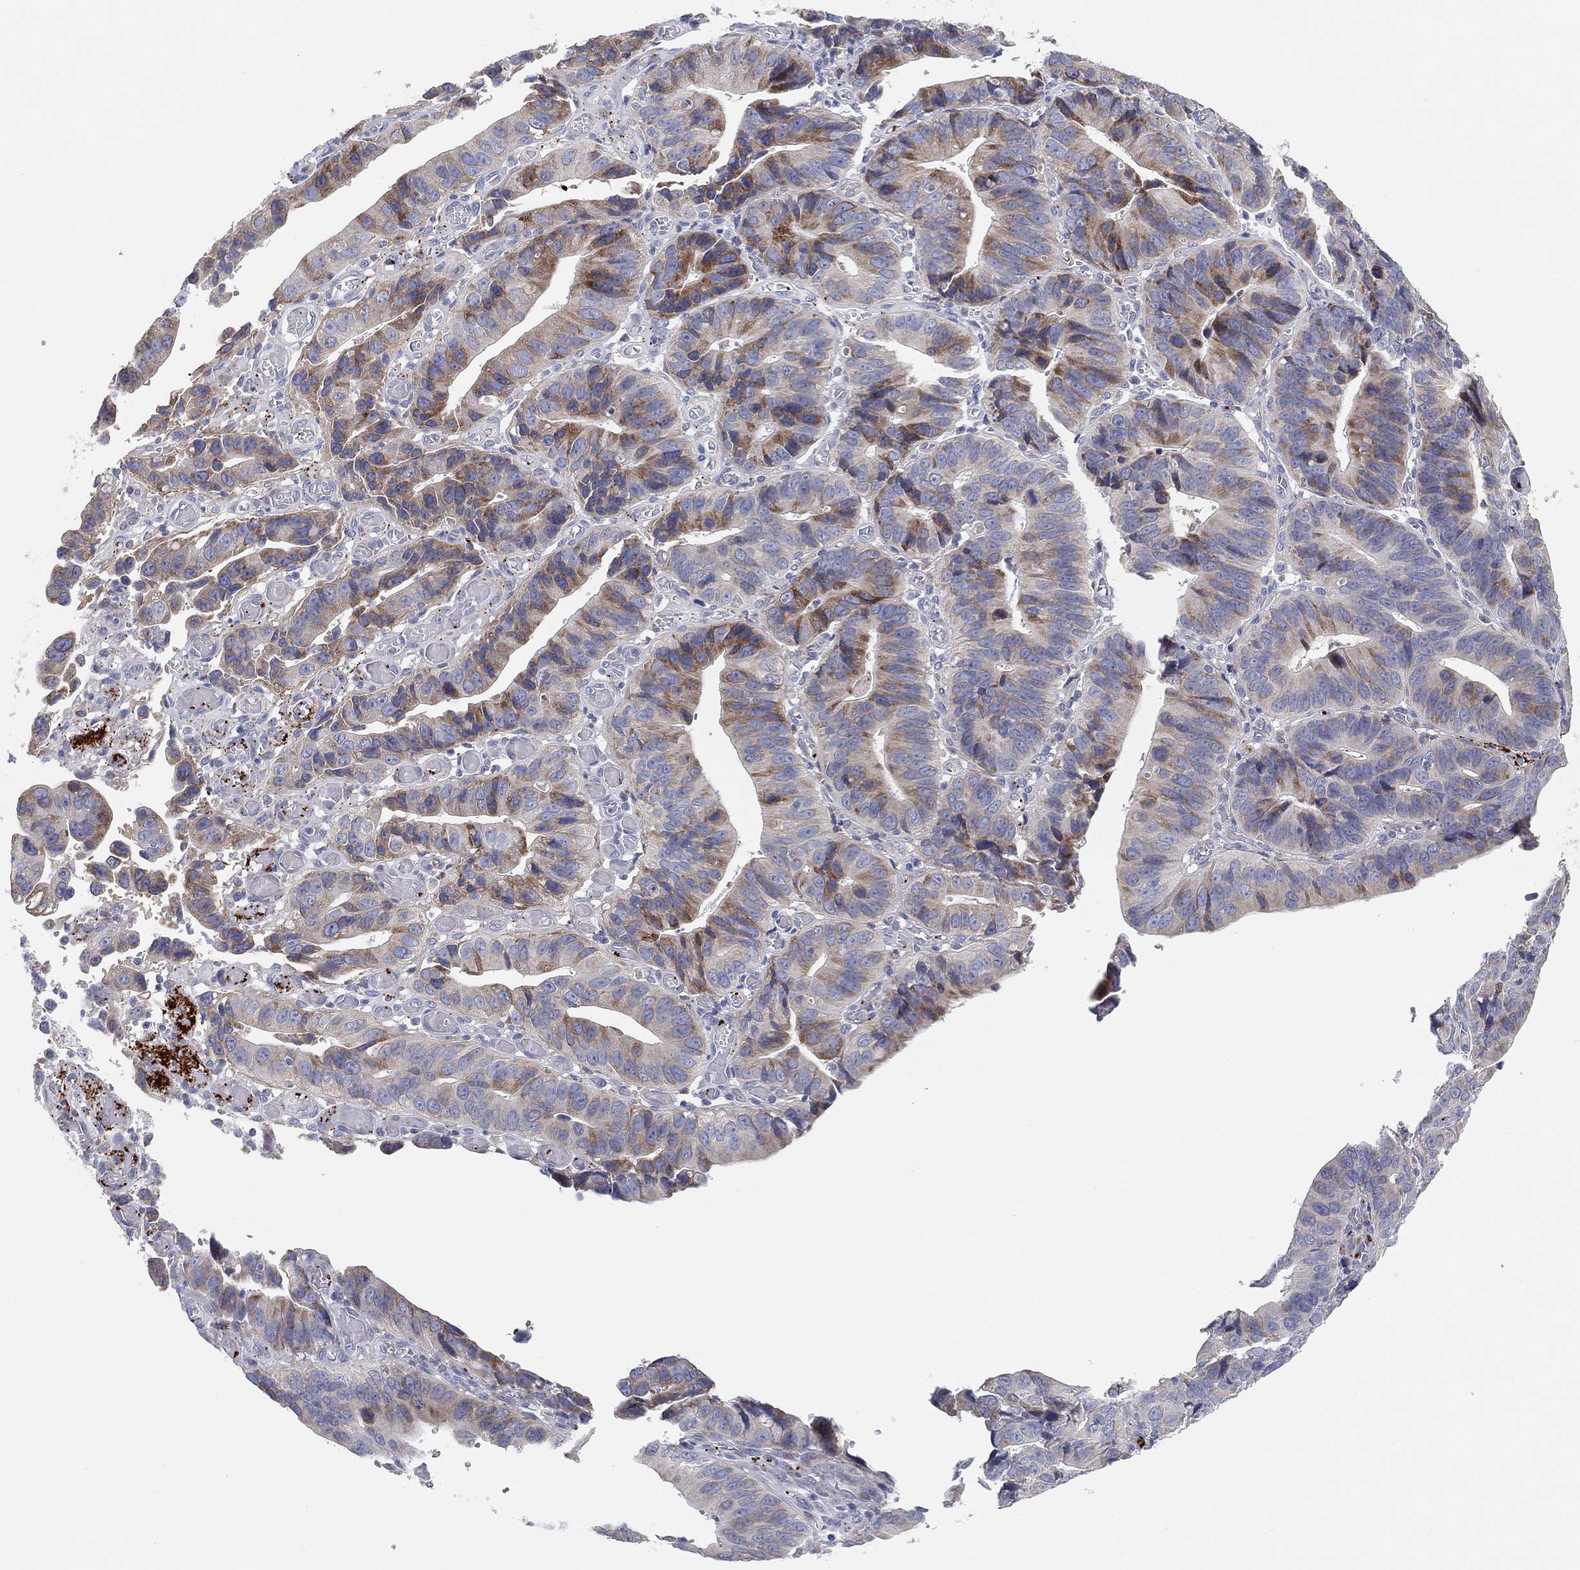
{"staining": {"intensity": "moderate", "quantity": "<25%", "location": "cytoplasmic/membranous"}, "tissue": "stomach cancer", "cell_type": "Tumor cells", "image_type": "cancer", "snomed": [{"axis": "morphology", "description": "Adenocarcinoma, NOS"}, {"axis": "topography", "description": "Stomach"}], "caption": "Adenocarcinoma (stomach) tissue shows moderate cytoplasmic/membranous expression in about <25% of tumor cells, visualized by immunohistochemistry. The staining was performed using DAB, with brown indicating positive protein expression. Nuclei are stained blue with hematoxylin.", "gene": "TMEM40", "patient": {"sex": "male", "age": 84}}